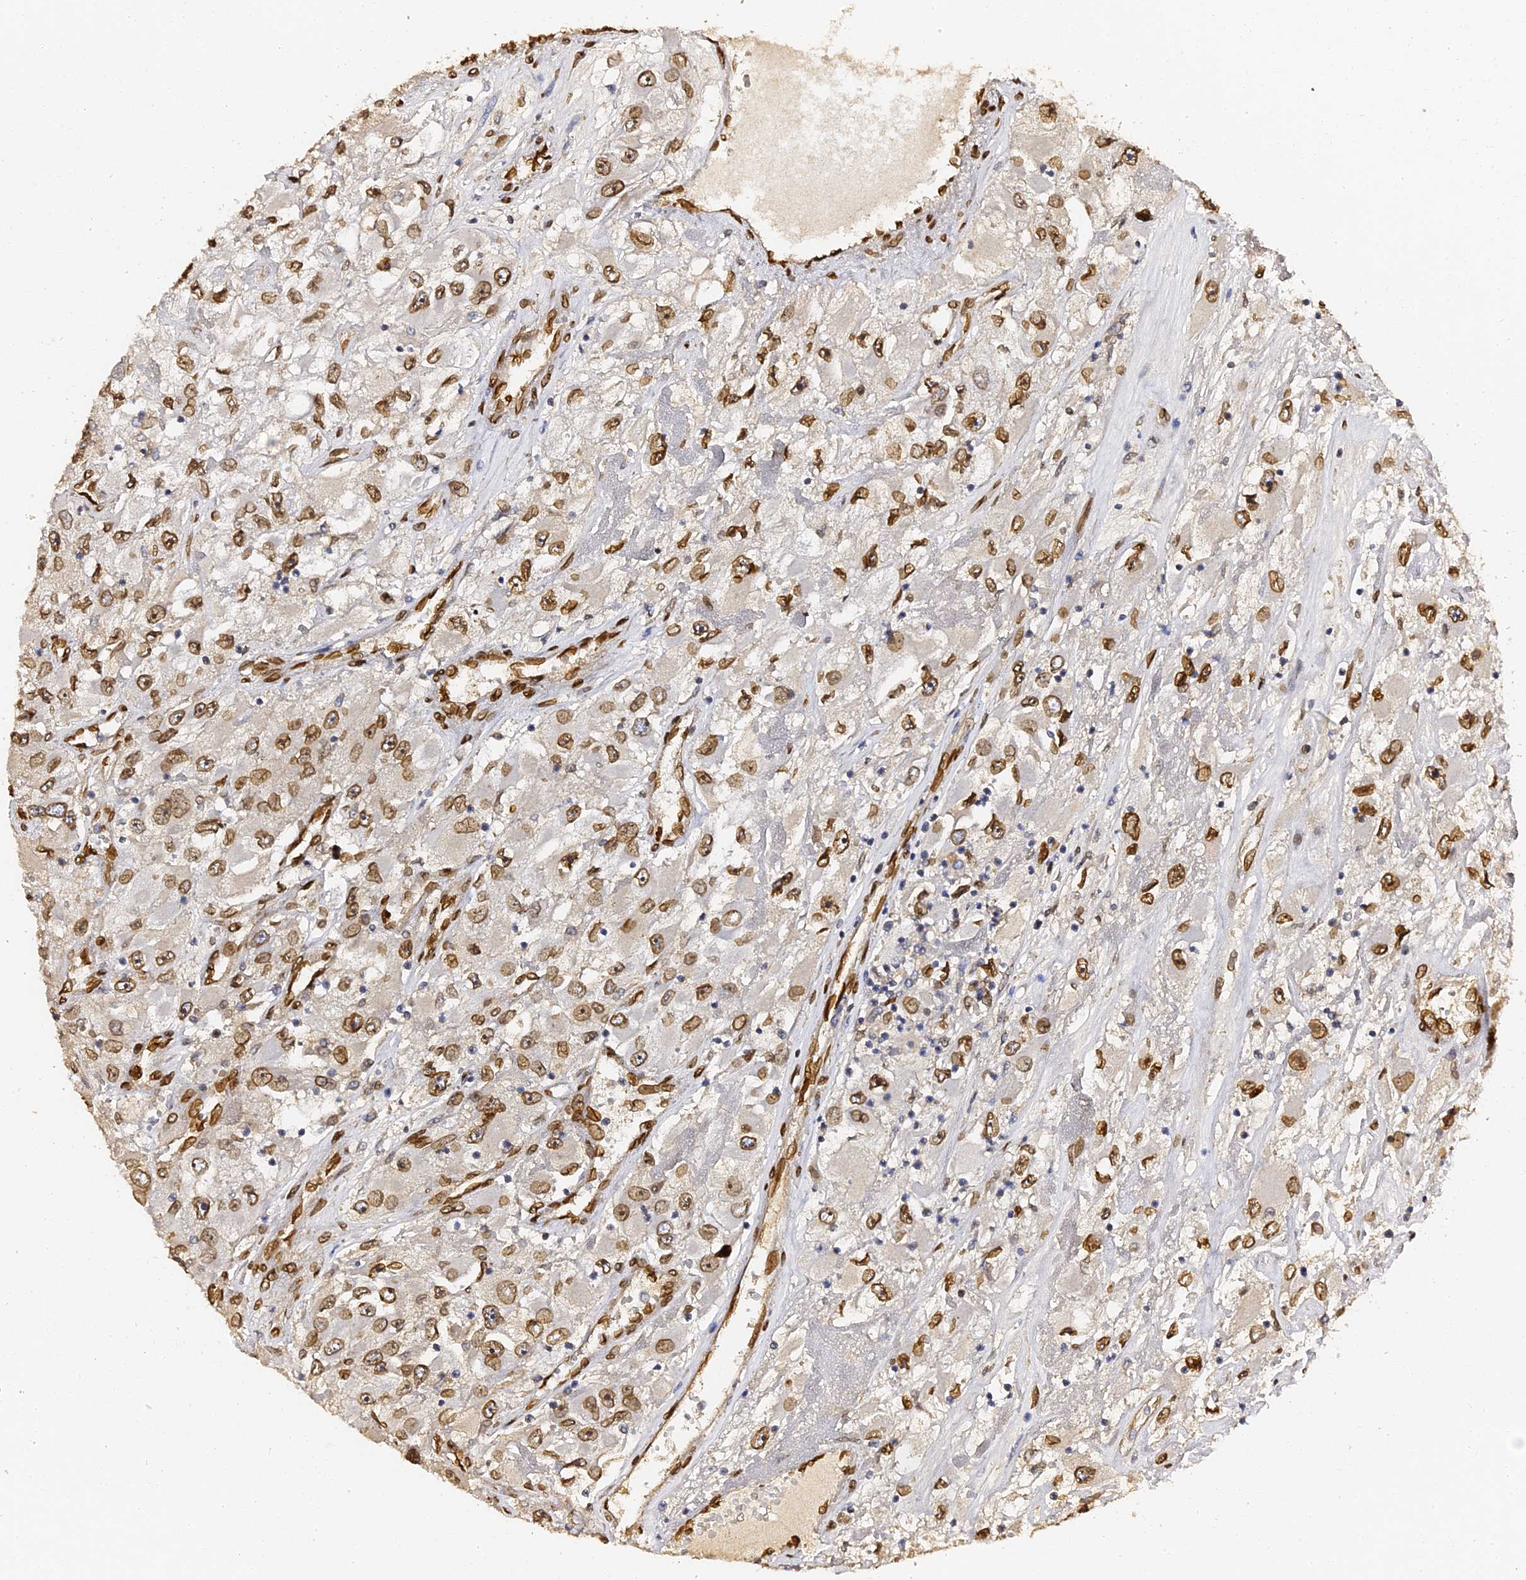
{"staining": {"intensity": "moderate", "quantity": ">75%", "location": "cytoplasmic/membranous,nuclear"}, "tissue": "renal cancer", "cell_type": "Tumor cells", "image_type": "cancer", "snomed": [{"axis": "morphology", "description": "Adenocarcinoma, NOS"}, {"axis": "topography", "description": "Kidney"}], "caption": "Immunohistochemistry (IHC) micrograph of neoplastic tissue: renal cancer (adenocarcinoma) stained using IHC demonstrates medium levels of moderate protein expression localized specifically in the cytoplasmic/membranous and nuclear of tumor cells, appearing as a cytoplasmic/membranous and nuclear brown color.", "gene": "ANAPC5", "patient": {"sex": "female", "age": 52}}